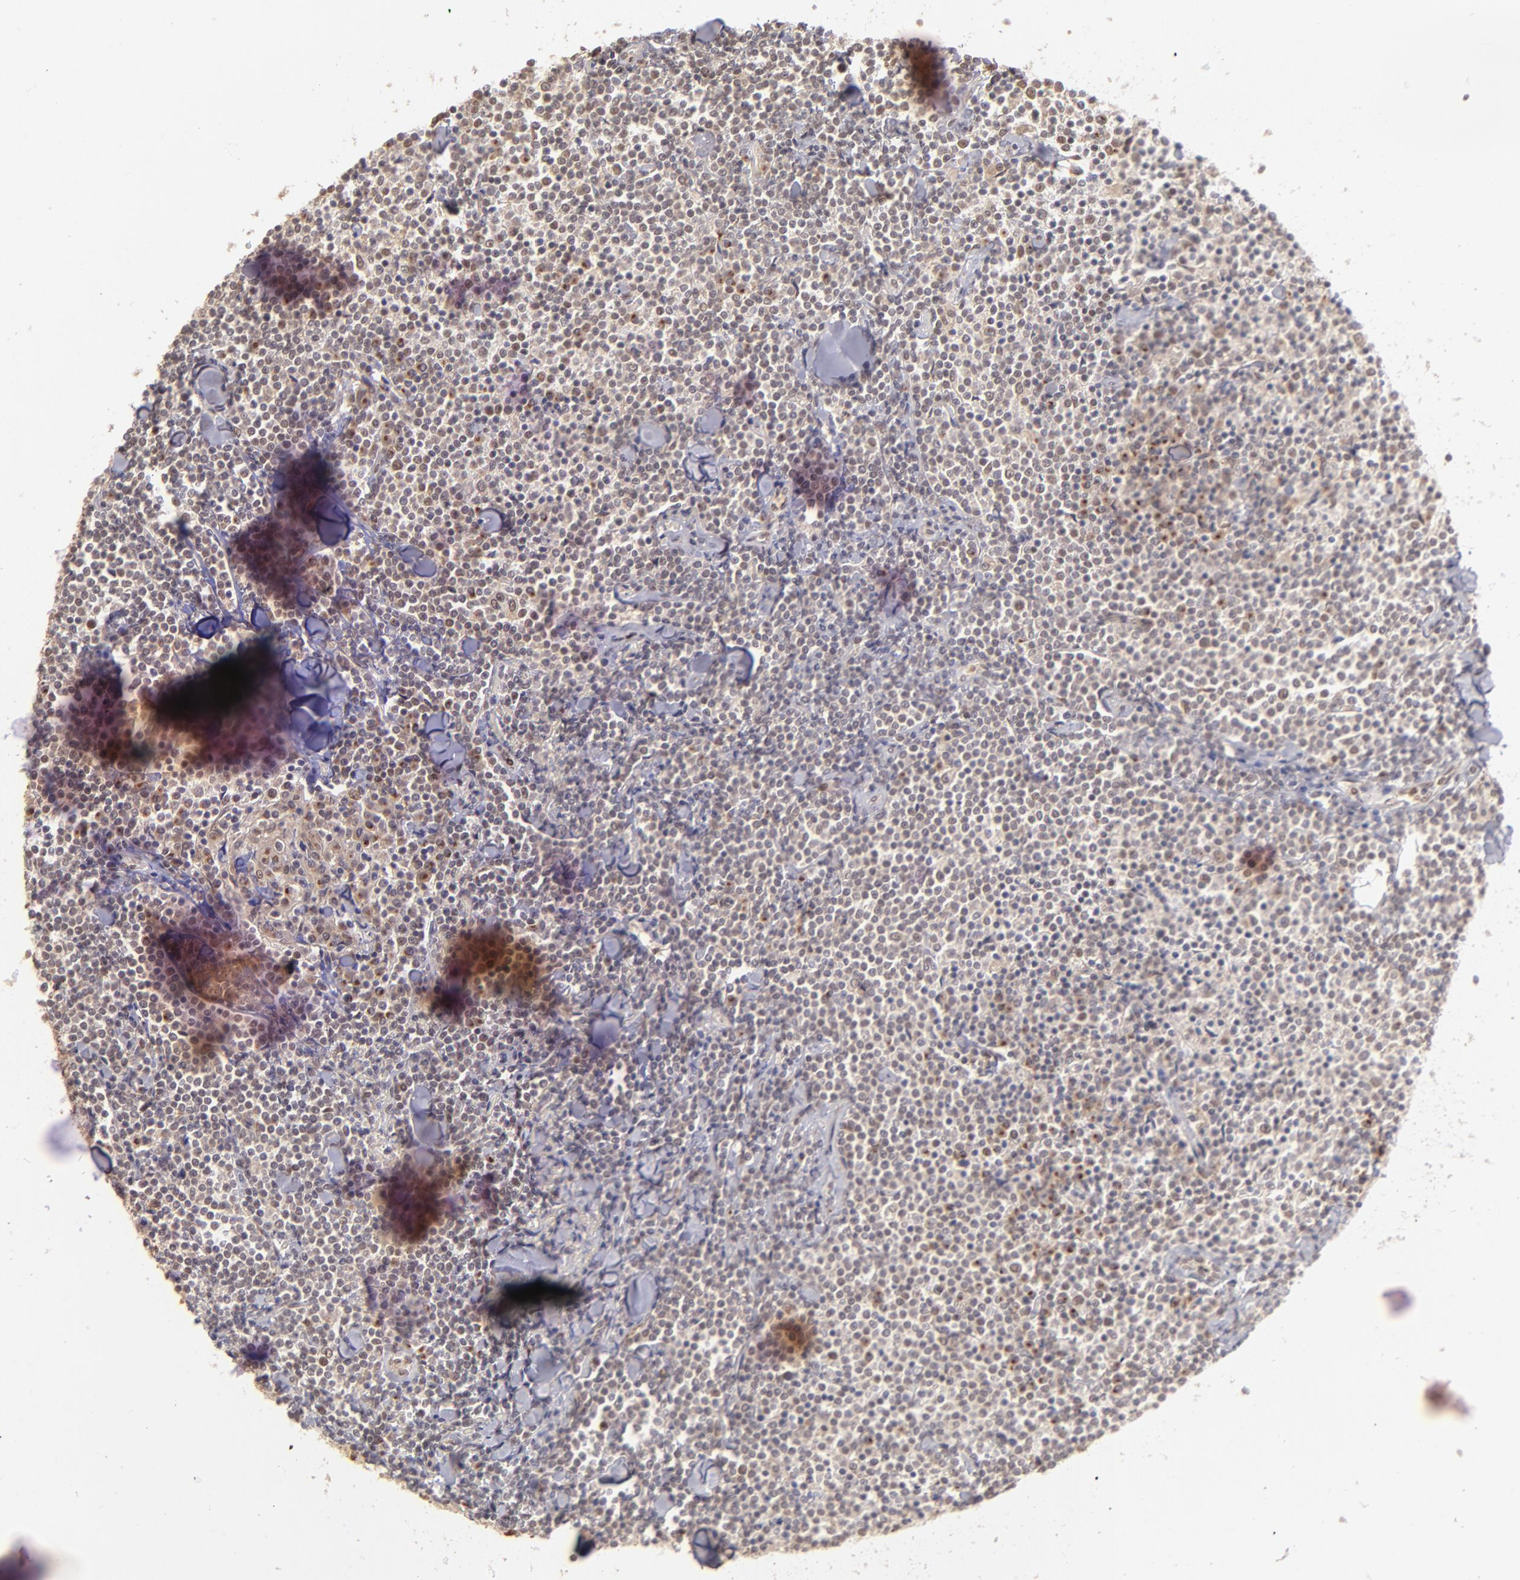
{"staining": {"intensity": "weak", "quantity": "25%-75%", "location": "nuclear"}, "tissue": "lymphoma", "cell_type": "Tumor cells", "image_type": "cancer", "snomed": [{"axis": "morphology", "description": "Malignant lymphoma, non-Hodgkin's type, Low grade"}, {"axis": "topography", "description": "Soft tissue"}], "caption": "Protein staining demonstrates weak nuclear positivity in approximately 25%-75% of tumor cells in lymphoma.", "gene": "NFE2", "patient": {"sex": "male", "age": 92}}